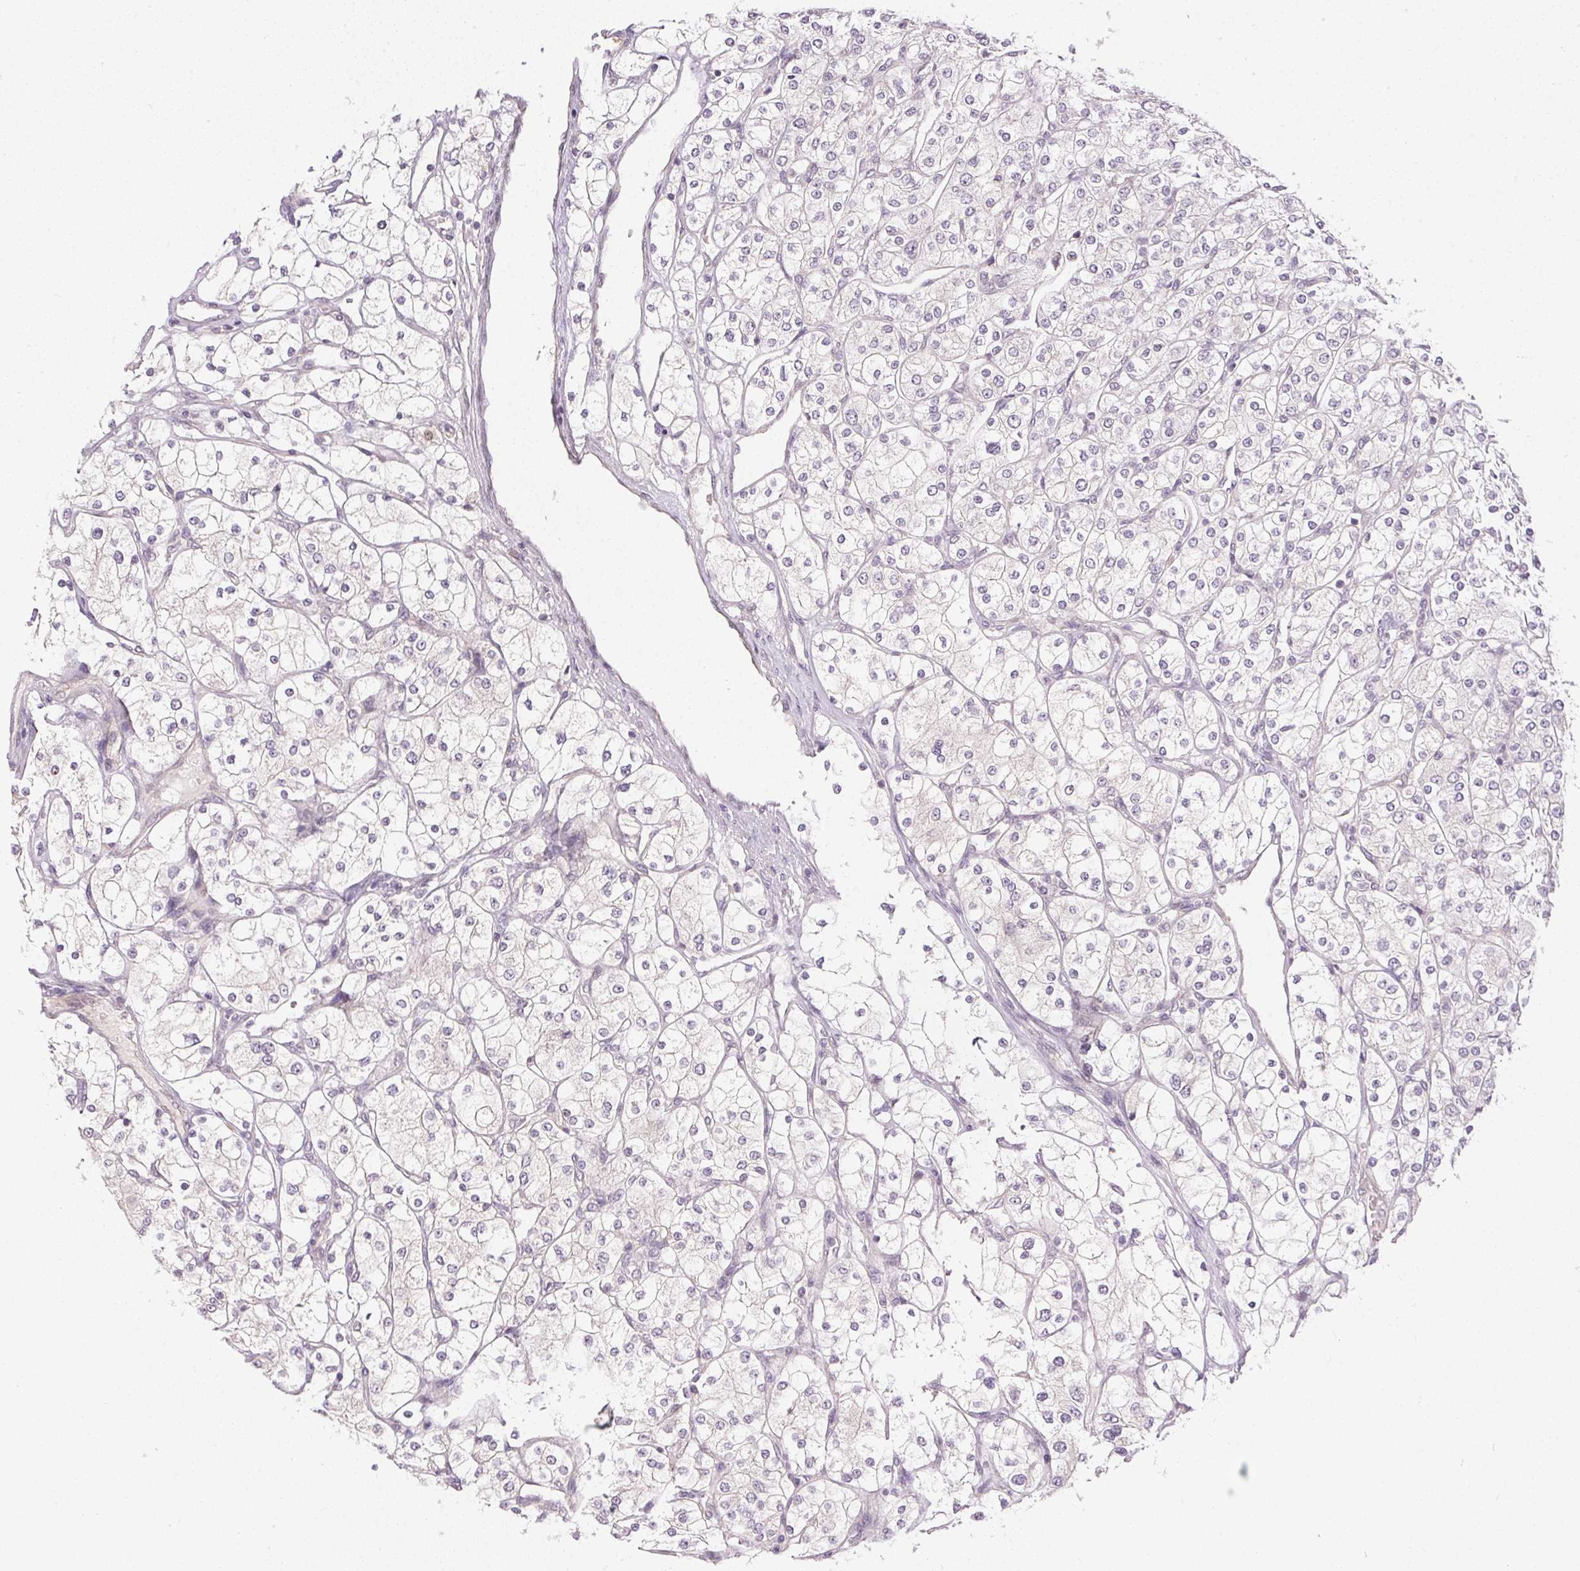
{"staining": {"intensity": "negative", "quantity": "none", "location": "none"}, "tissue": "renal cancer", "cell_type": "Tumor cells", "image_type": "cancer", "snomed": [{"axis": "morphology", "description": "Adenocarcinoma, NOS"}, {"axis": "topography", "description": "Kidney"}], "caption": "DAB immunohistochemical staining of human renal adenocarcinoma shows no significant expression in tumor cells. (DAB (3,3'-diaminobenzidine) immunohistochemistry (IHC), high magnification).", "gene": "TTC23L", "patient": {"sex": "male", "age": 80}}